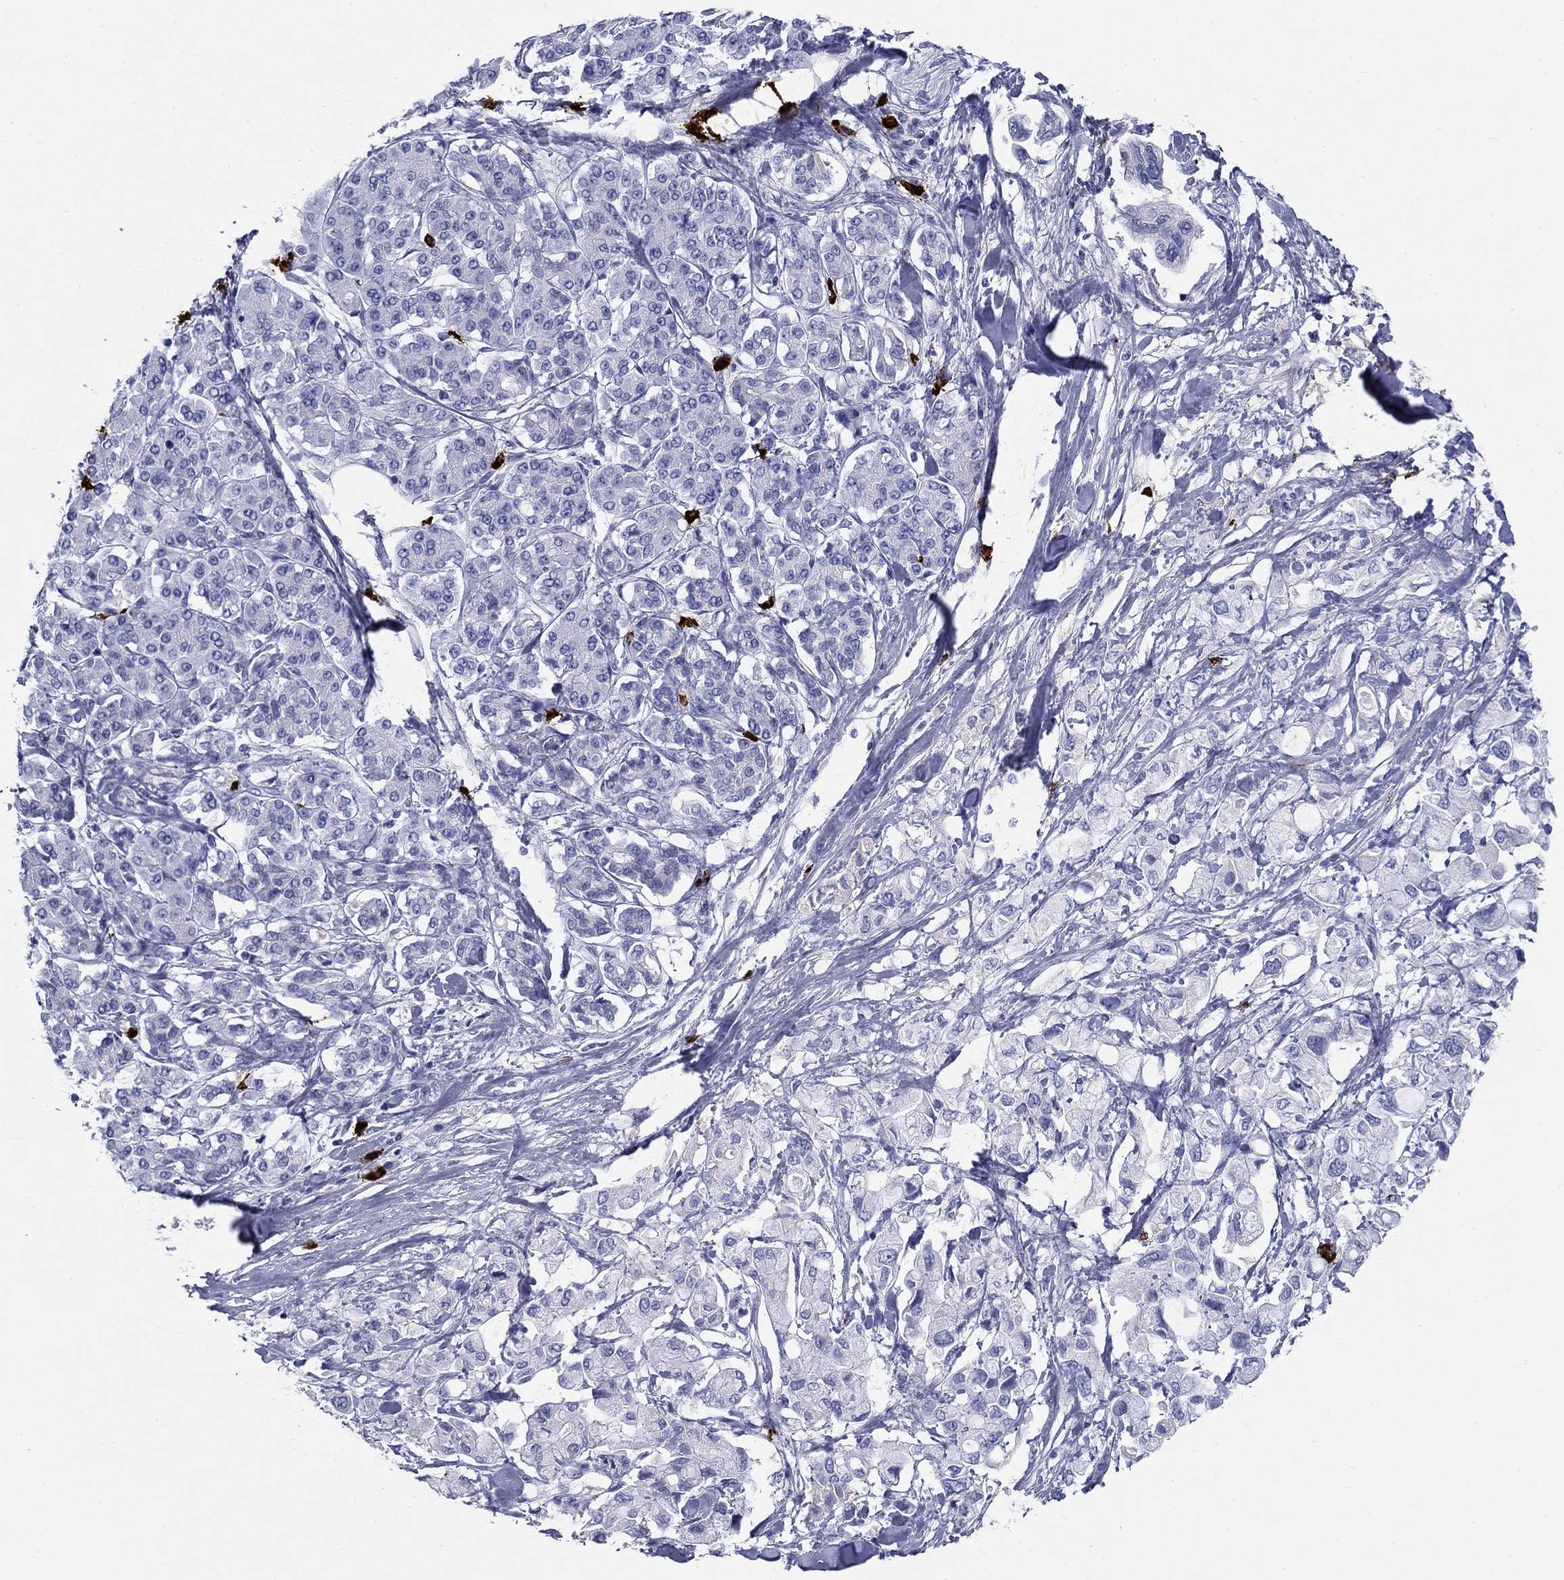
{"staining": {"intensity": "negative", "quantity": "none", "location": "none"}, "tissue": "pancreatic cancer", "cell_type": "Tumor cells", "image_type": "cancer", "snomed": [{"axis": "morphology", "description": "Adenocarcinoma, NOS"}, {"axis": "topography", "description": "Pancreas"}], "caption": "A histopathology image of human pancreatic cancer (adenocarcinoma) is negative for staining in tumor cells. (DAB (3,3'-diaminobenzidine) immunohistochemistry visualized using brightfield microscopy, high magnification).", "gene": "CD40LG", "patient": {"sex": "female", "age": 56}}